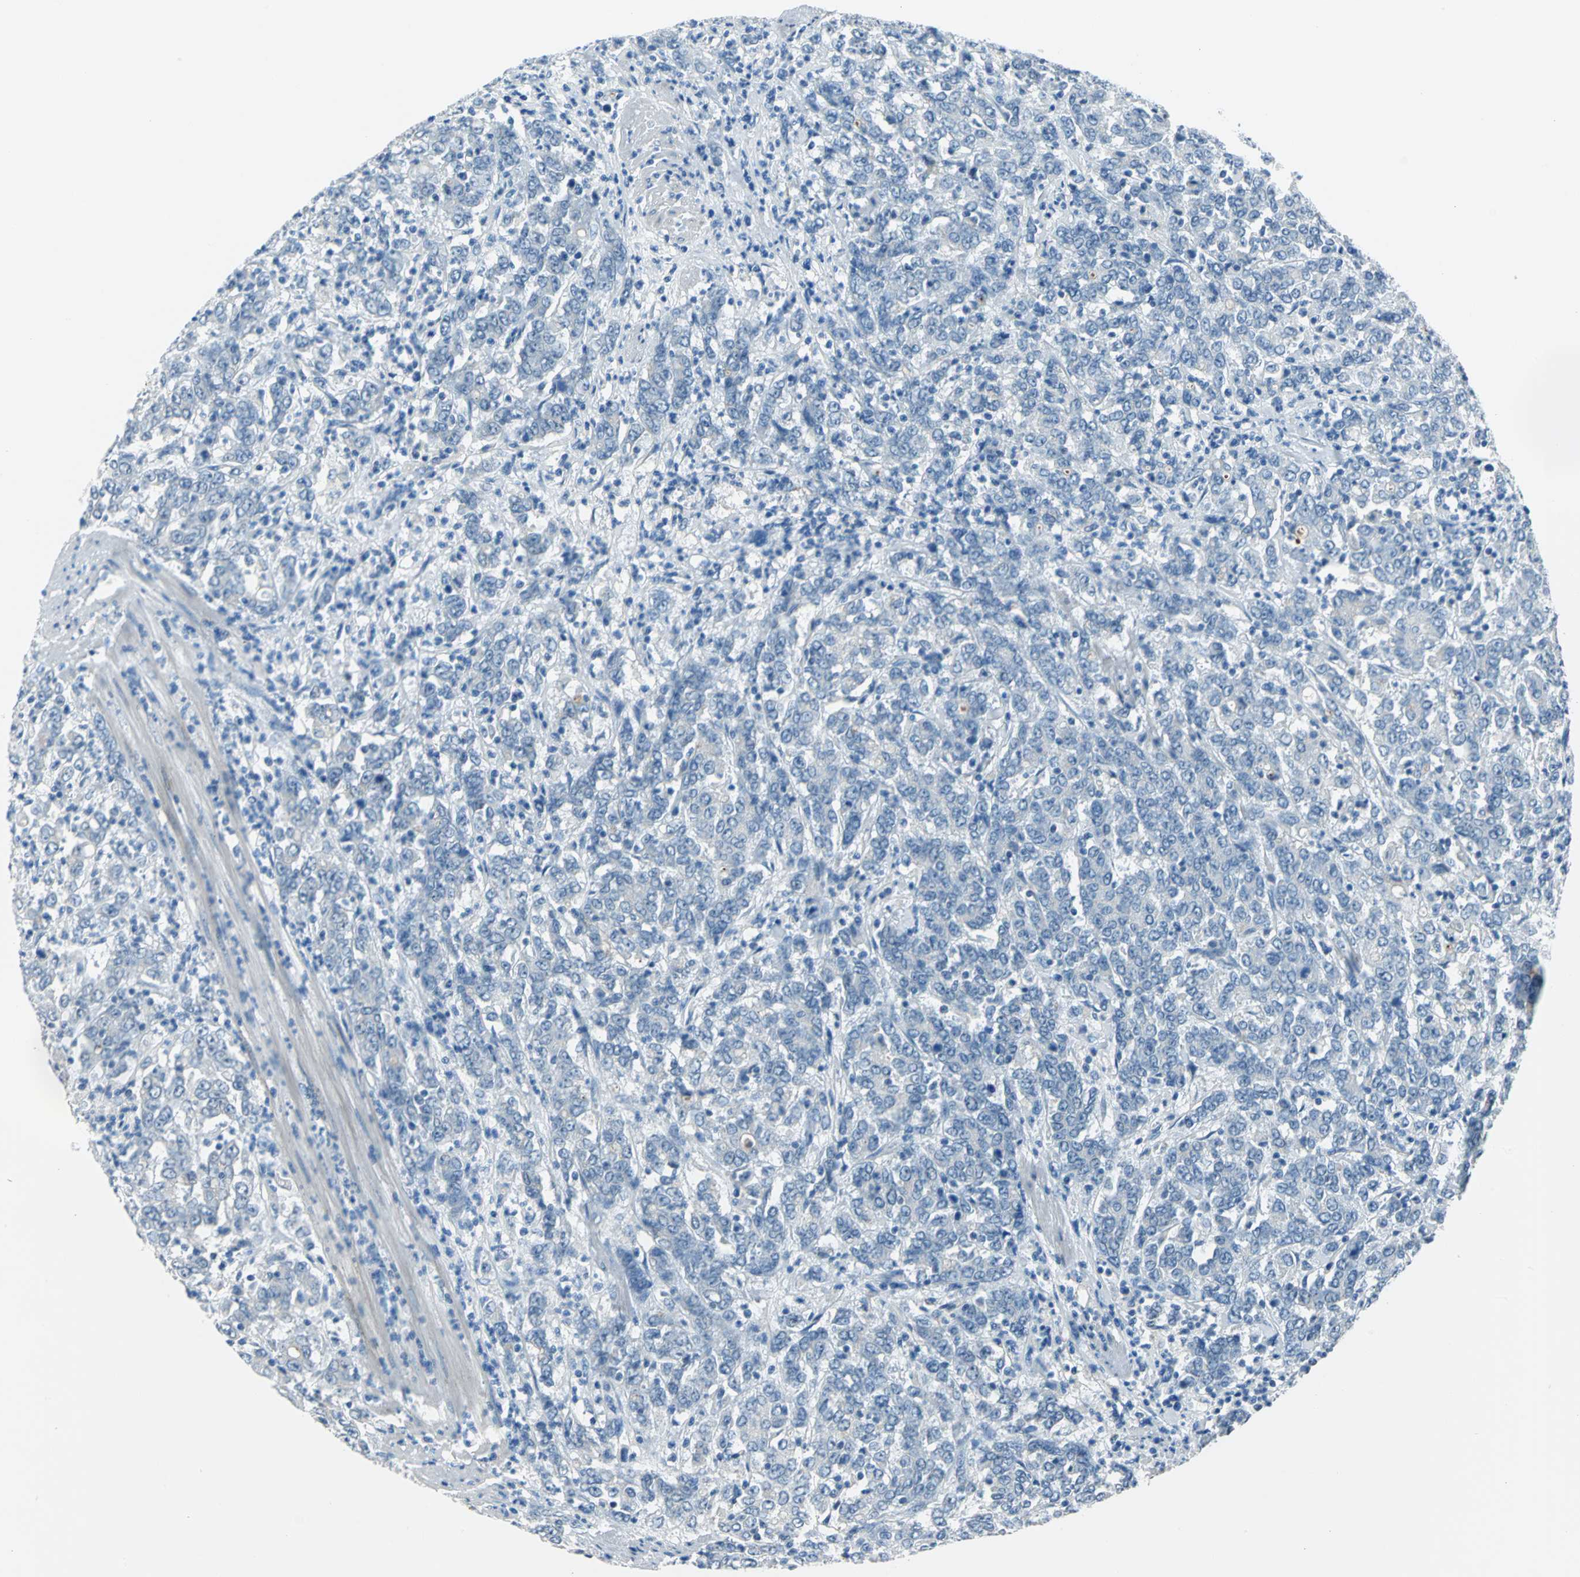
{"staining": {"intensity": "negative", "quantity": "none", "location": "none"}, "tissue": "stomach cancer", "cell_type": "Tumor cells", "image_type": "cancer", "snomed": [{"axis": "morphology", "description": "Adenocarcinoma, NOS"}, {"axis": "topography", "description": "Stomach, lower"}], "caption": "Protein analysis of stomach adenocarcinoma reveals no significant expression in tumor cells.", "gene": "MUC4", "patient": {"sex": "female", "age": 71}}